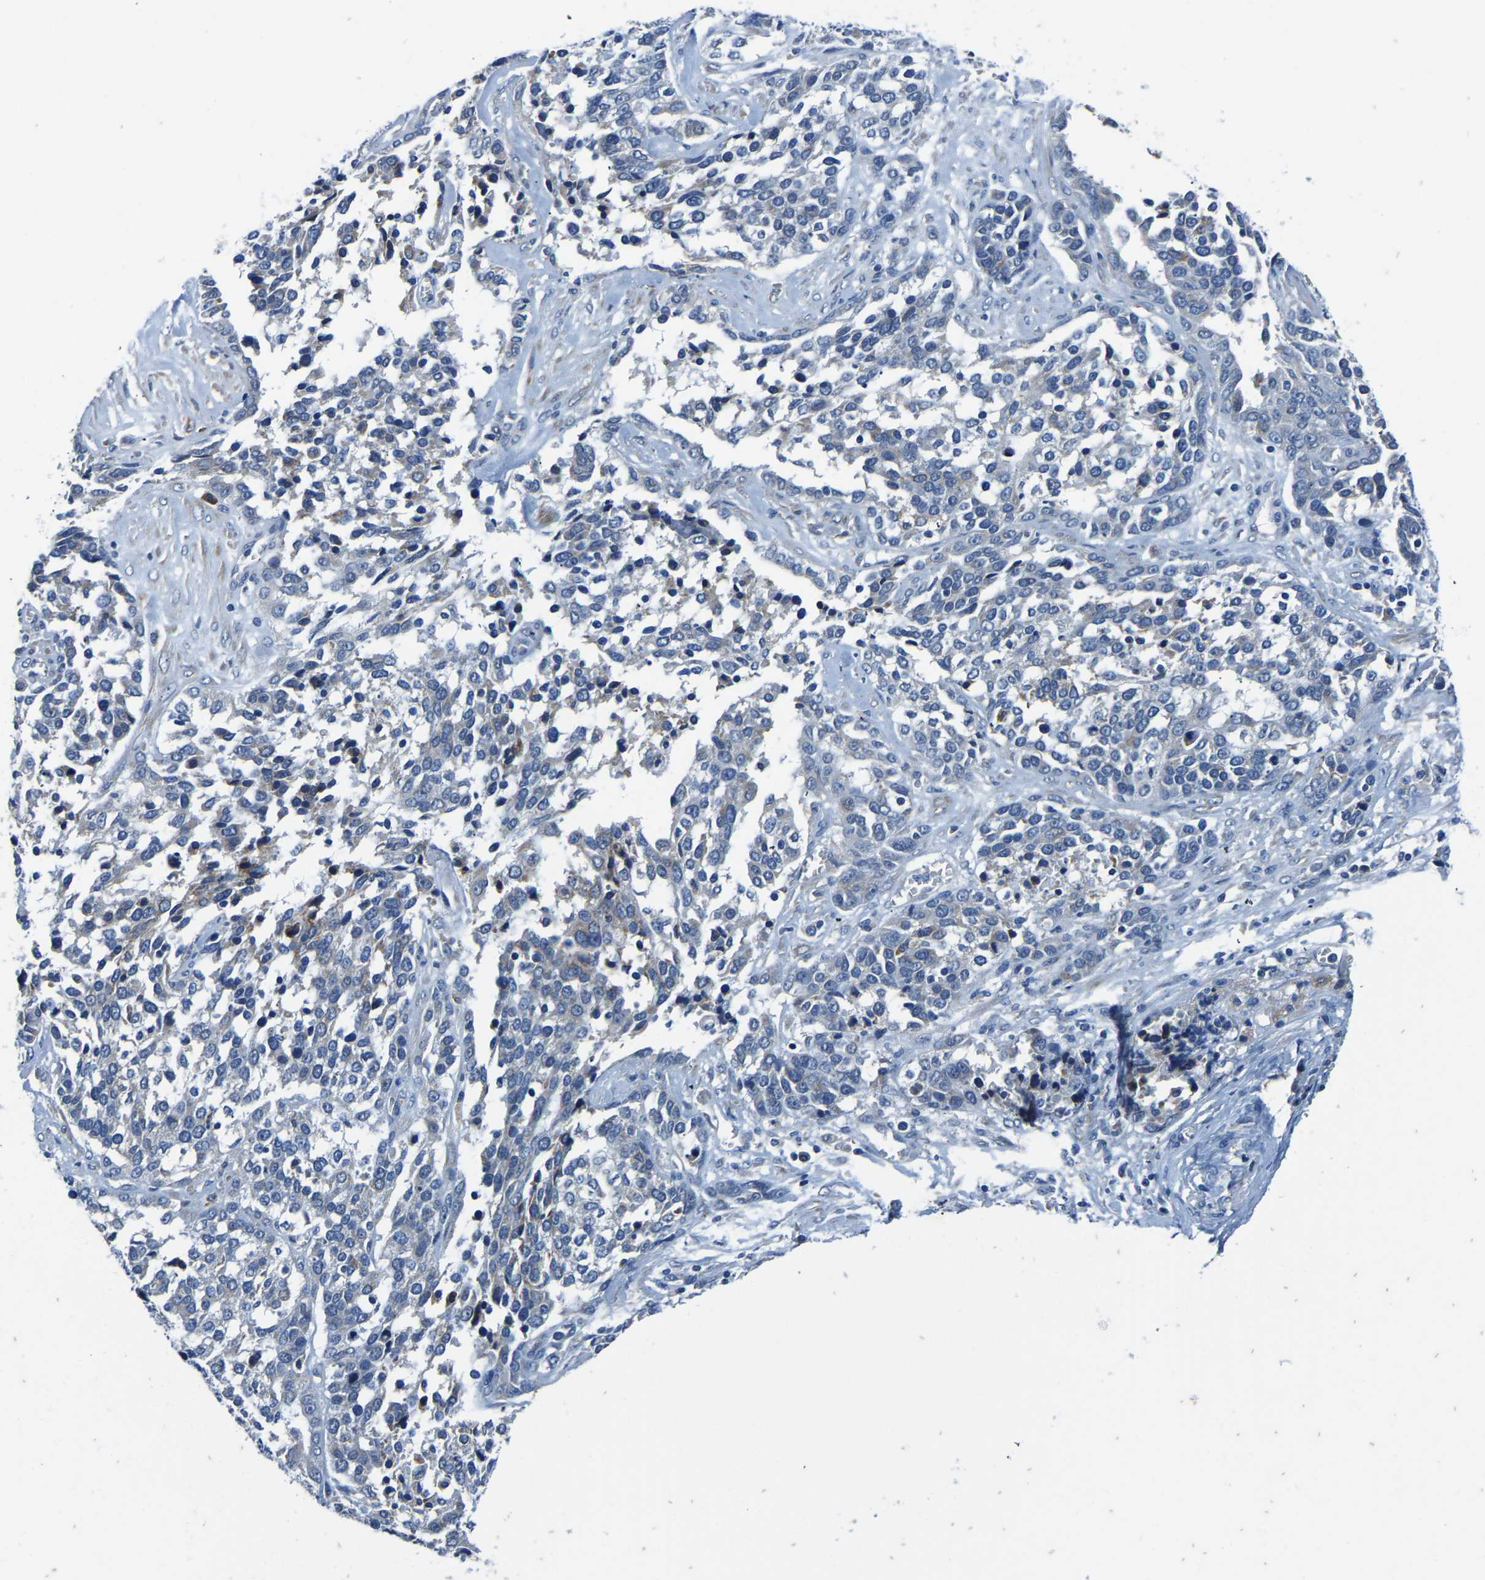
{"staining": {"intensity": "negative", "quantity": "none", "location": "none"}, "tissue": "ovarian cancer", "cell_type": "Tumor cells", "image_type": "cancer", "snomed": [{"axis": "morphology", "description": "Cystadenocarcinoma, serous, NOS"}, {"axis": "topography", "description": "Ovary"}], "caption": "There is no significant expression in tumor cells of ovarian serous cystadenocarcinoma.", "gene": "LIAS", "patient": {"sex": "female", "age": 44}}